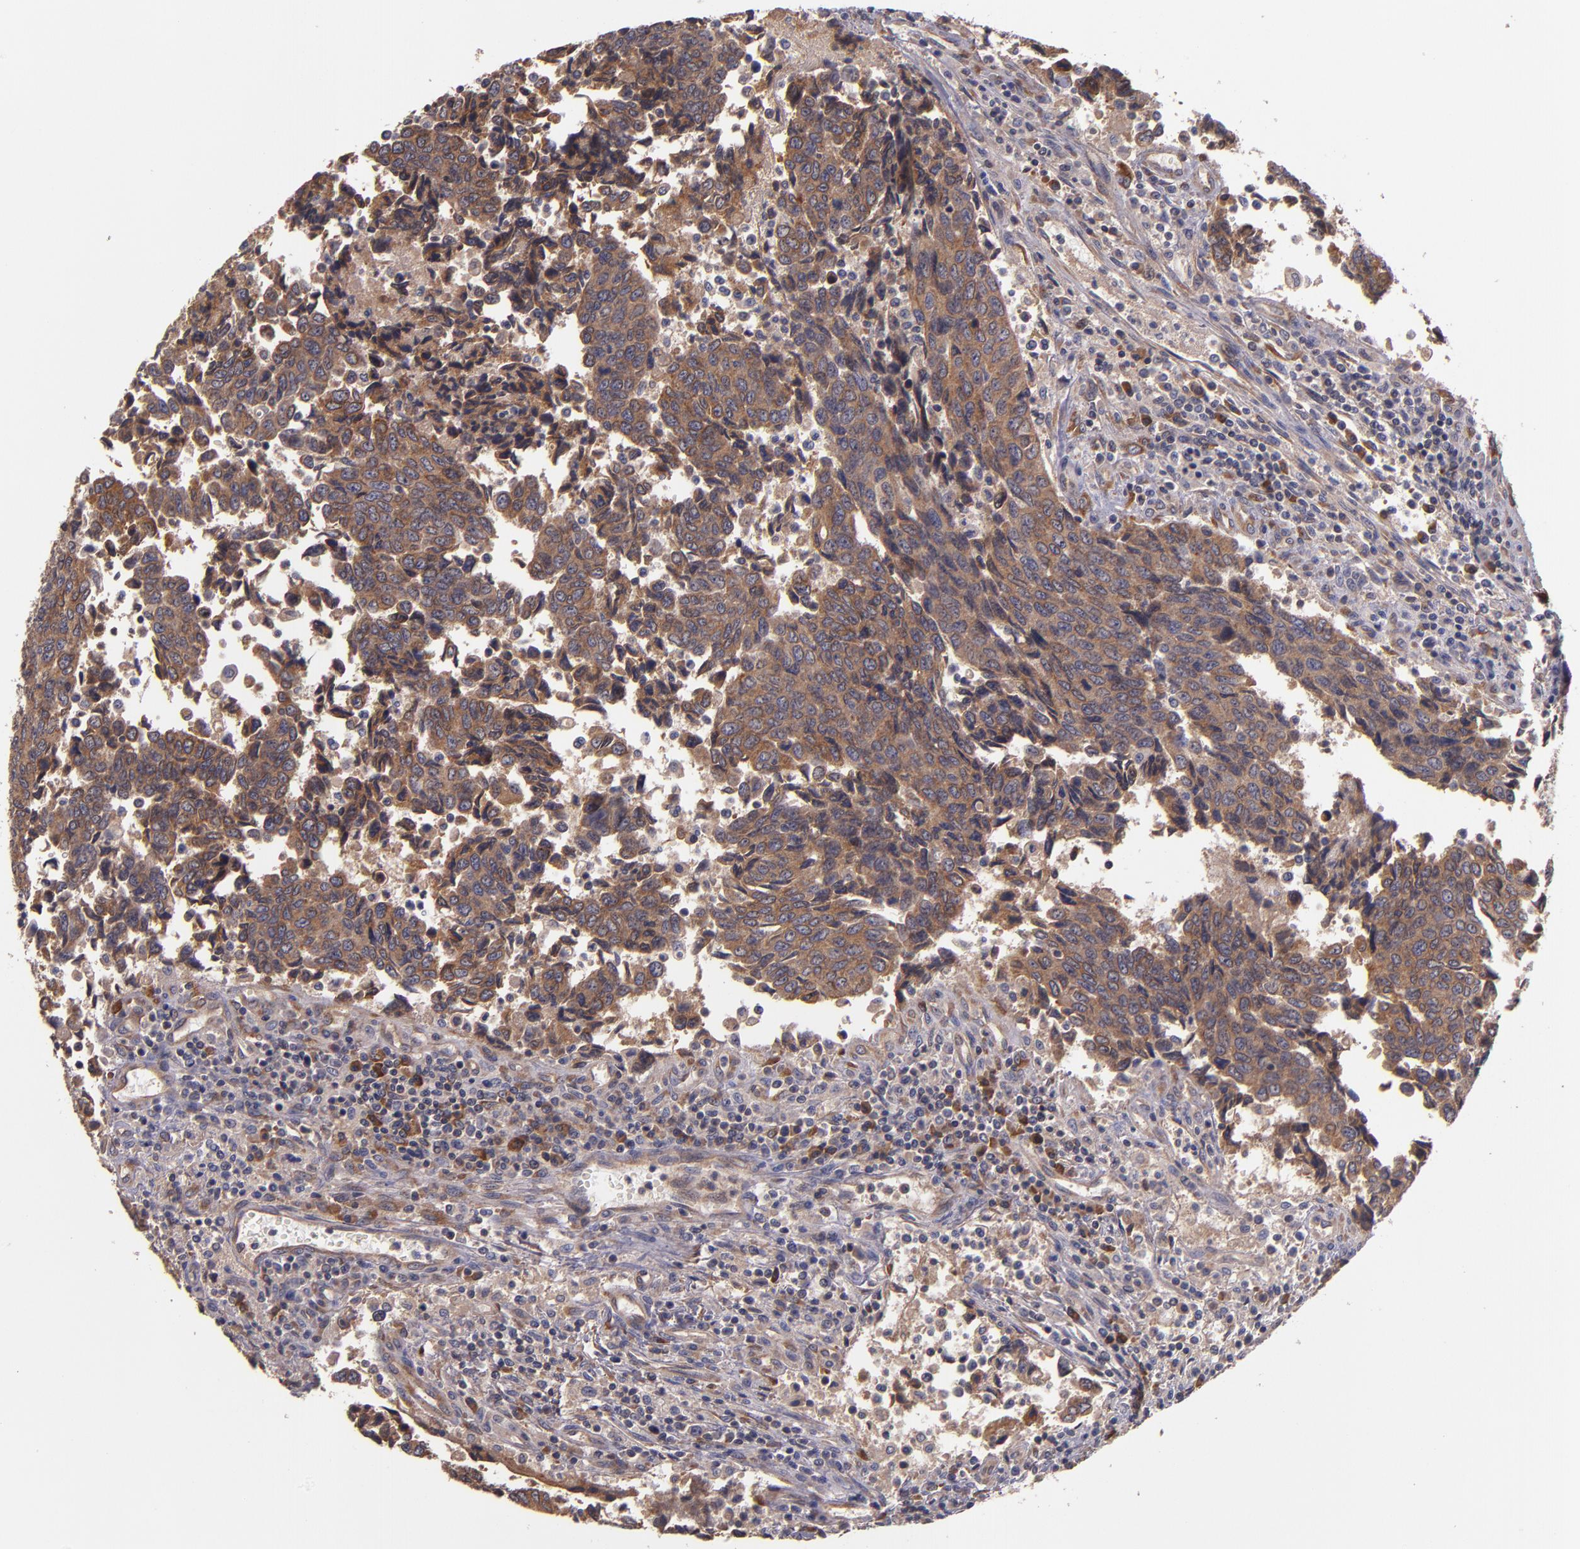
{"staining": {"intensity": "moderate", "quantity": ">75%", "location": "cytoplasmic/membranous"}, "tissue": "urothelial cancer", "cell_type": "Tumor cells", "image_type": "cancer", "snomed": [{"axis": "morphology", "description": "Urothelial carcinoma, High grade"}, {"axis": "topography", "description": "Urinary bladder"}], "caption": "DAB immunohistochemical staining of human urothelial cancer shows moderate cytoplasmic/membranous protein staining in approximately >75% of tumor cells. The staining was performed using DAB (3,3'-diaminobenzidine) to visualize the protein expression in brown, while the nuclei were stained in blue with hematoxylin (Magnification: 20x).", "gene": "PRAF2", "patient": {"sex": "male", "age": 86}}